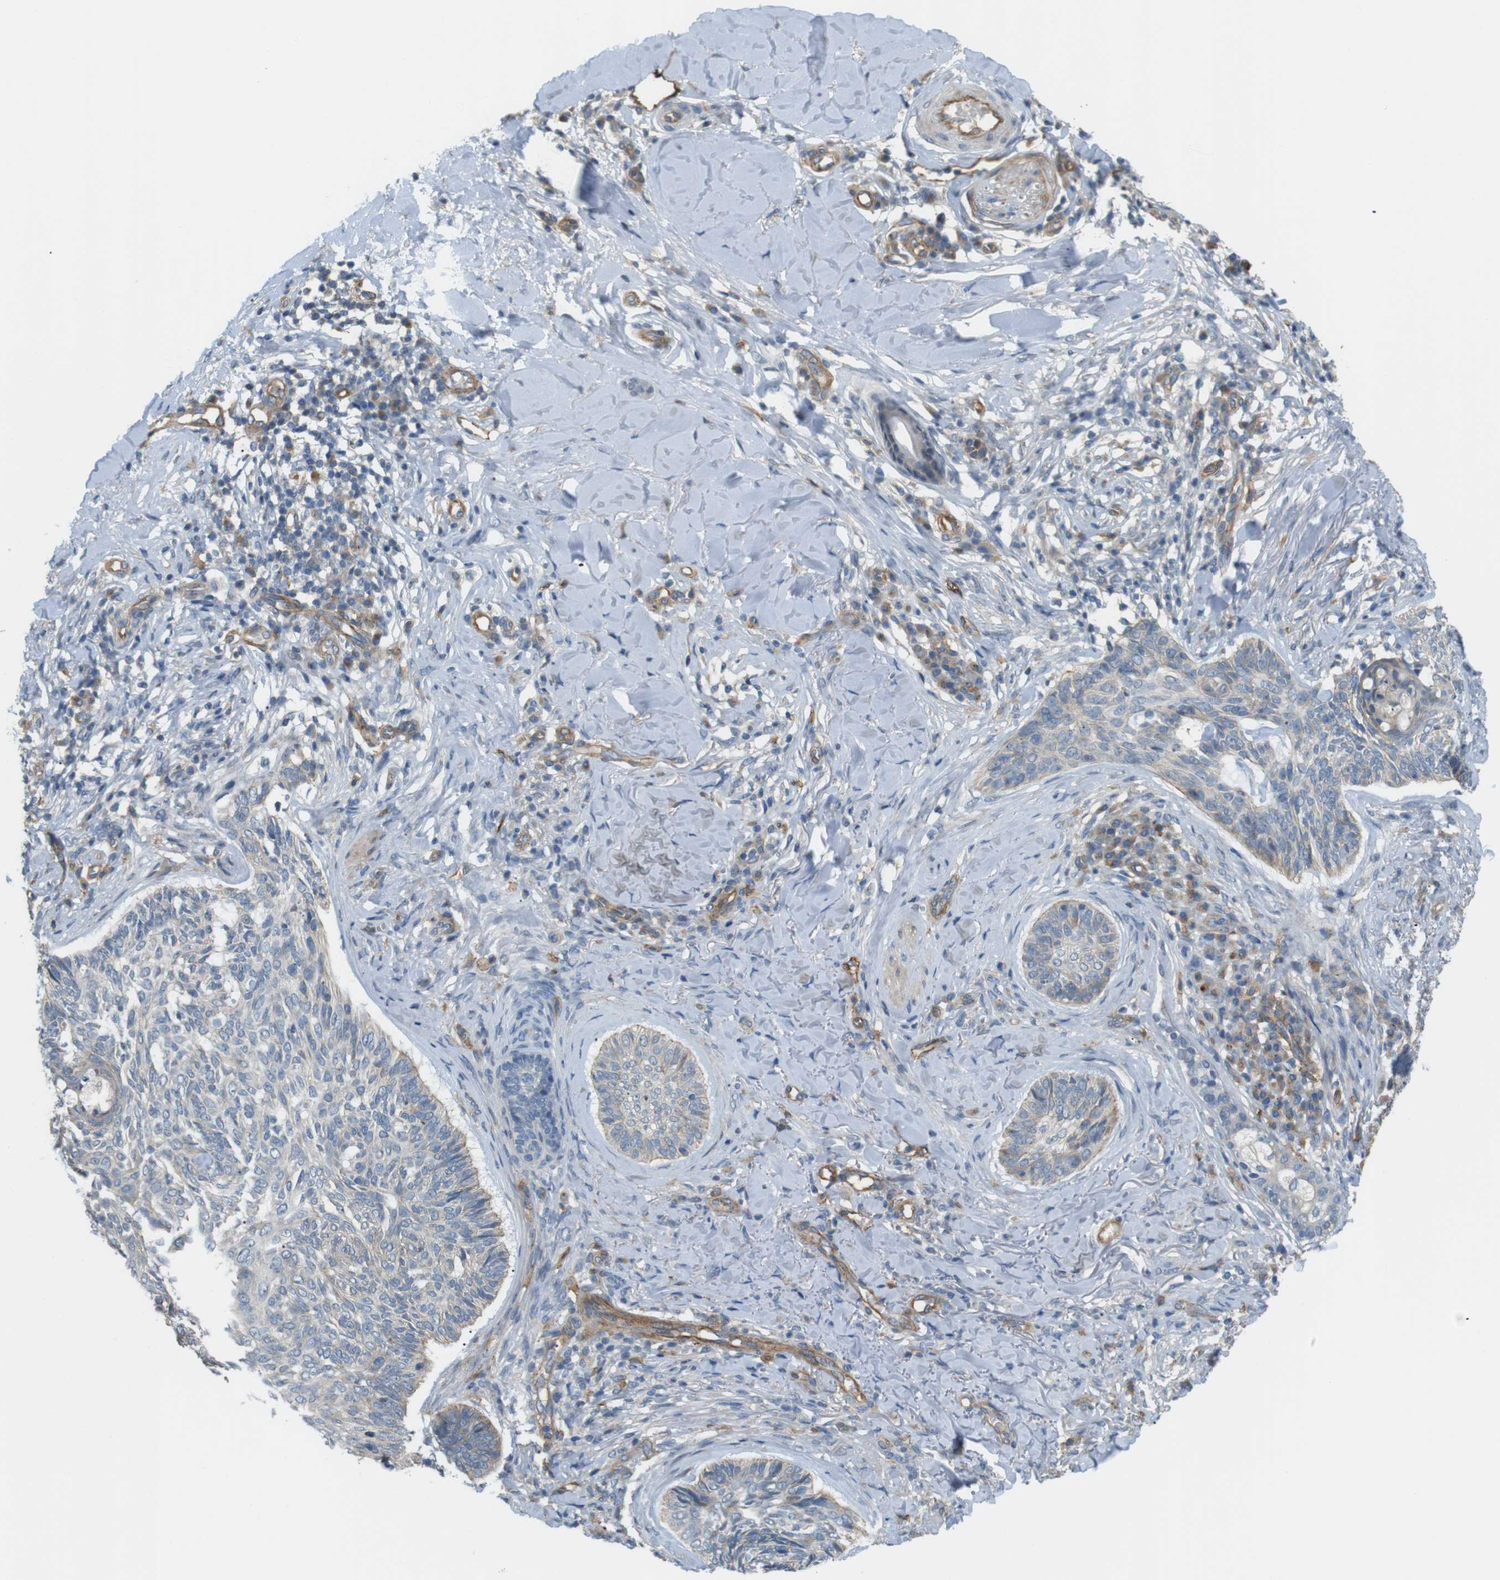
{"staining": {"intensity": "weak", "quantity": ">75%", "location": "cytoplasmic/membranous"}, "tissue": "skin cancer", "cell_type": "Tumor cells", "image_type": "cancer", "snomed": [{"axis": "morphology", "description": "Basal cell carcinoma"}, {"axis": "topography", "description": "Skin"}], "caption": "Immunohistochemistry of human skin cancer reveals low levels of weak cytoplasmic/membranous positivity in approximately >75% of tumor cells.", "gene": "BVES", "patient": {"sex": "male", "age": 43}}